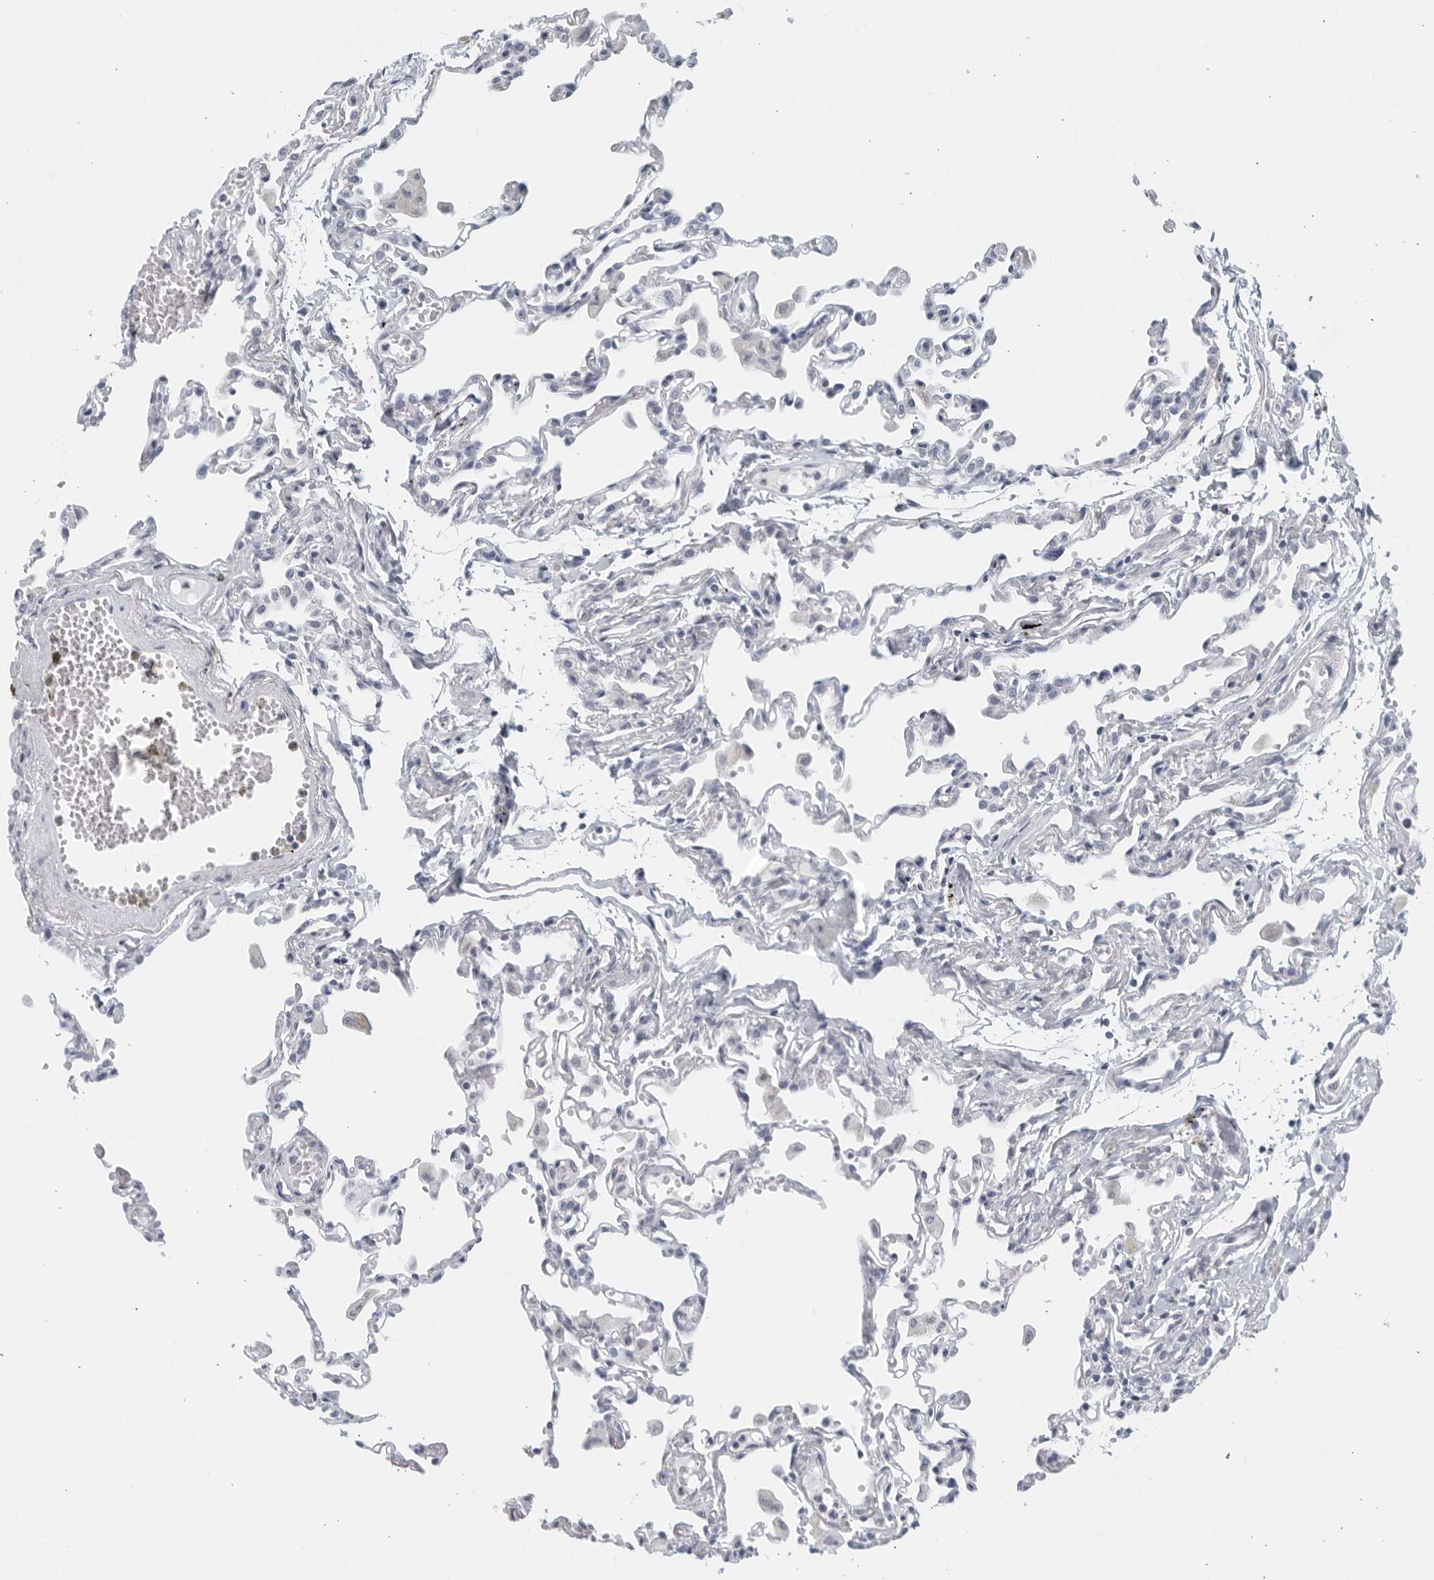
{"staining": {"intensity": "negative", "quantity": "none", "location": "none"}, "tissue": "lung", "cell_type": "Alveolar cells", "image_type": "normal", "snomed": [{"axis": "morphology", "description": "Normal tissue, NOS"}, {"axis": "topography", "description": "Bronchus"}, {"axis": "topography", "description": "Lung"}], "caption": "DAB (3,3'-diaminobenzidine) immunohistochemical staining of unremarkable human lung exhibits no significant positivity in alveolar cells.", "gene": "MATN1", "patient": {"sex": "female", "age": 49}}